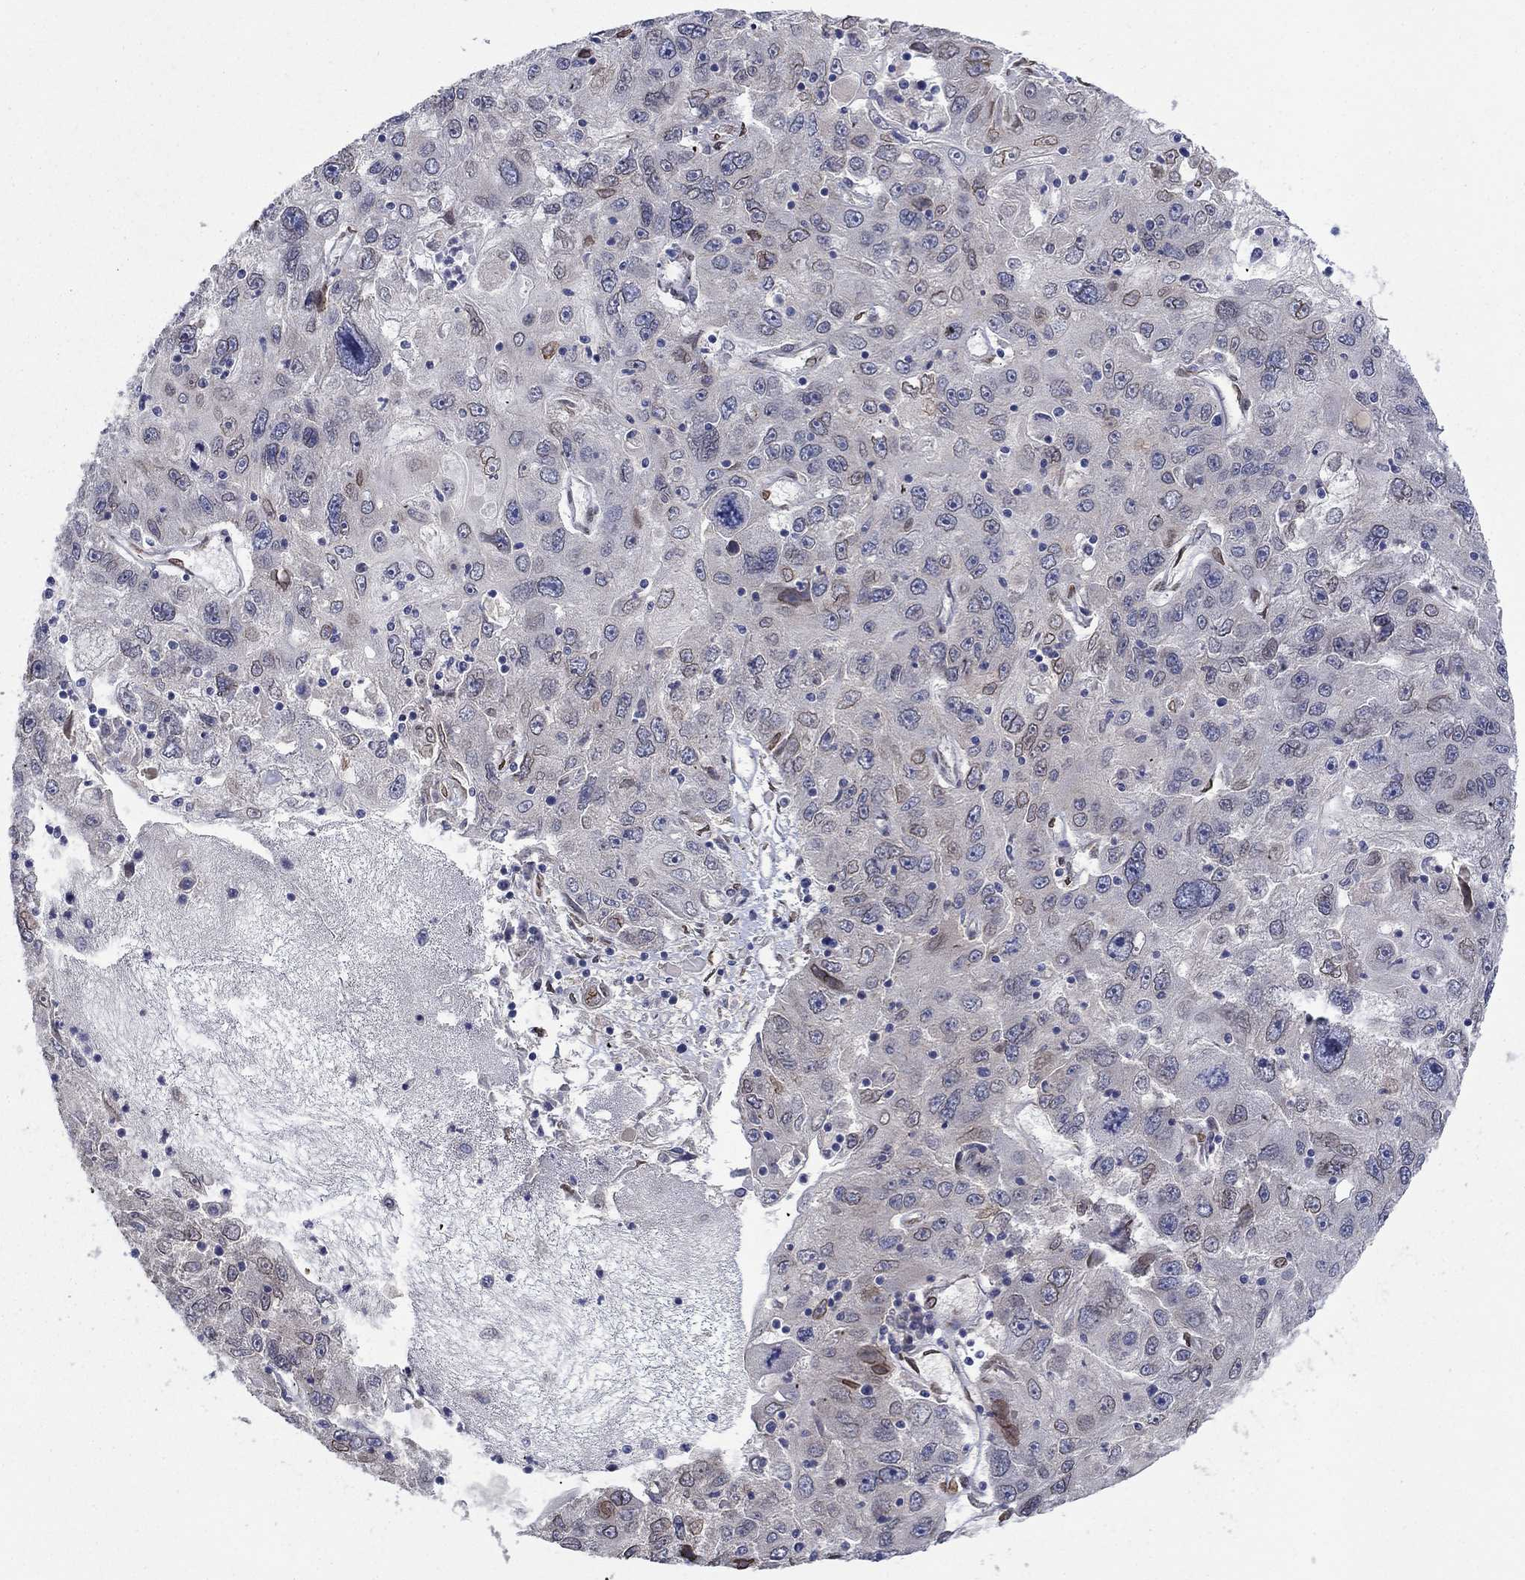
{"staining": {"intensity": "negative", "quantity": "none", "location": "none"}, "tissue": "stomach cancer", "cell_type": "Tumor cells", "image_type": "cancer", "snomed": [{"axis": "morphology", "description": "Adenocarcinoma, NOS"}, {"axis": "topography", "description": "Stomach"}], "caption": "This histopathology image is of stomach cancer stained with IHC to label a protein in brown with the nuclei are counter-stained blue. There is no expression in tumor cells.", "gene": "EMC9", "patient": {"sex": "male", "age": 56}}